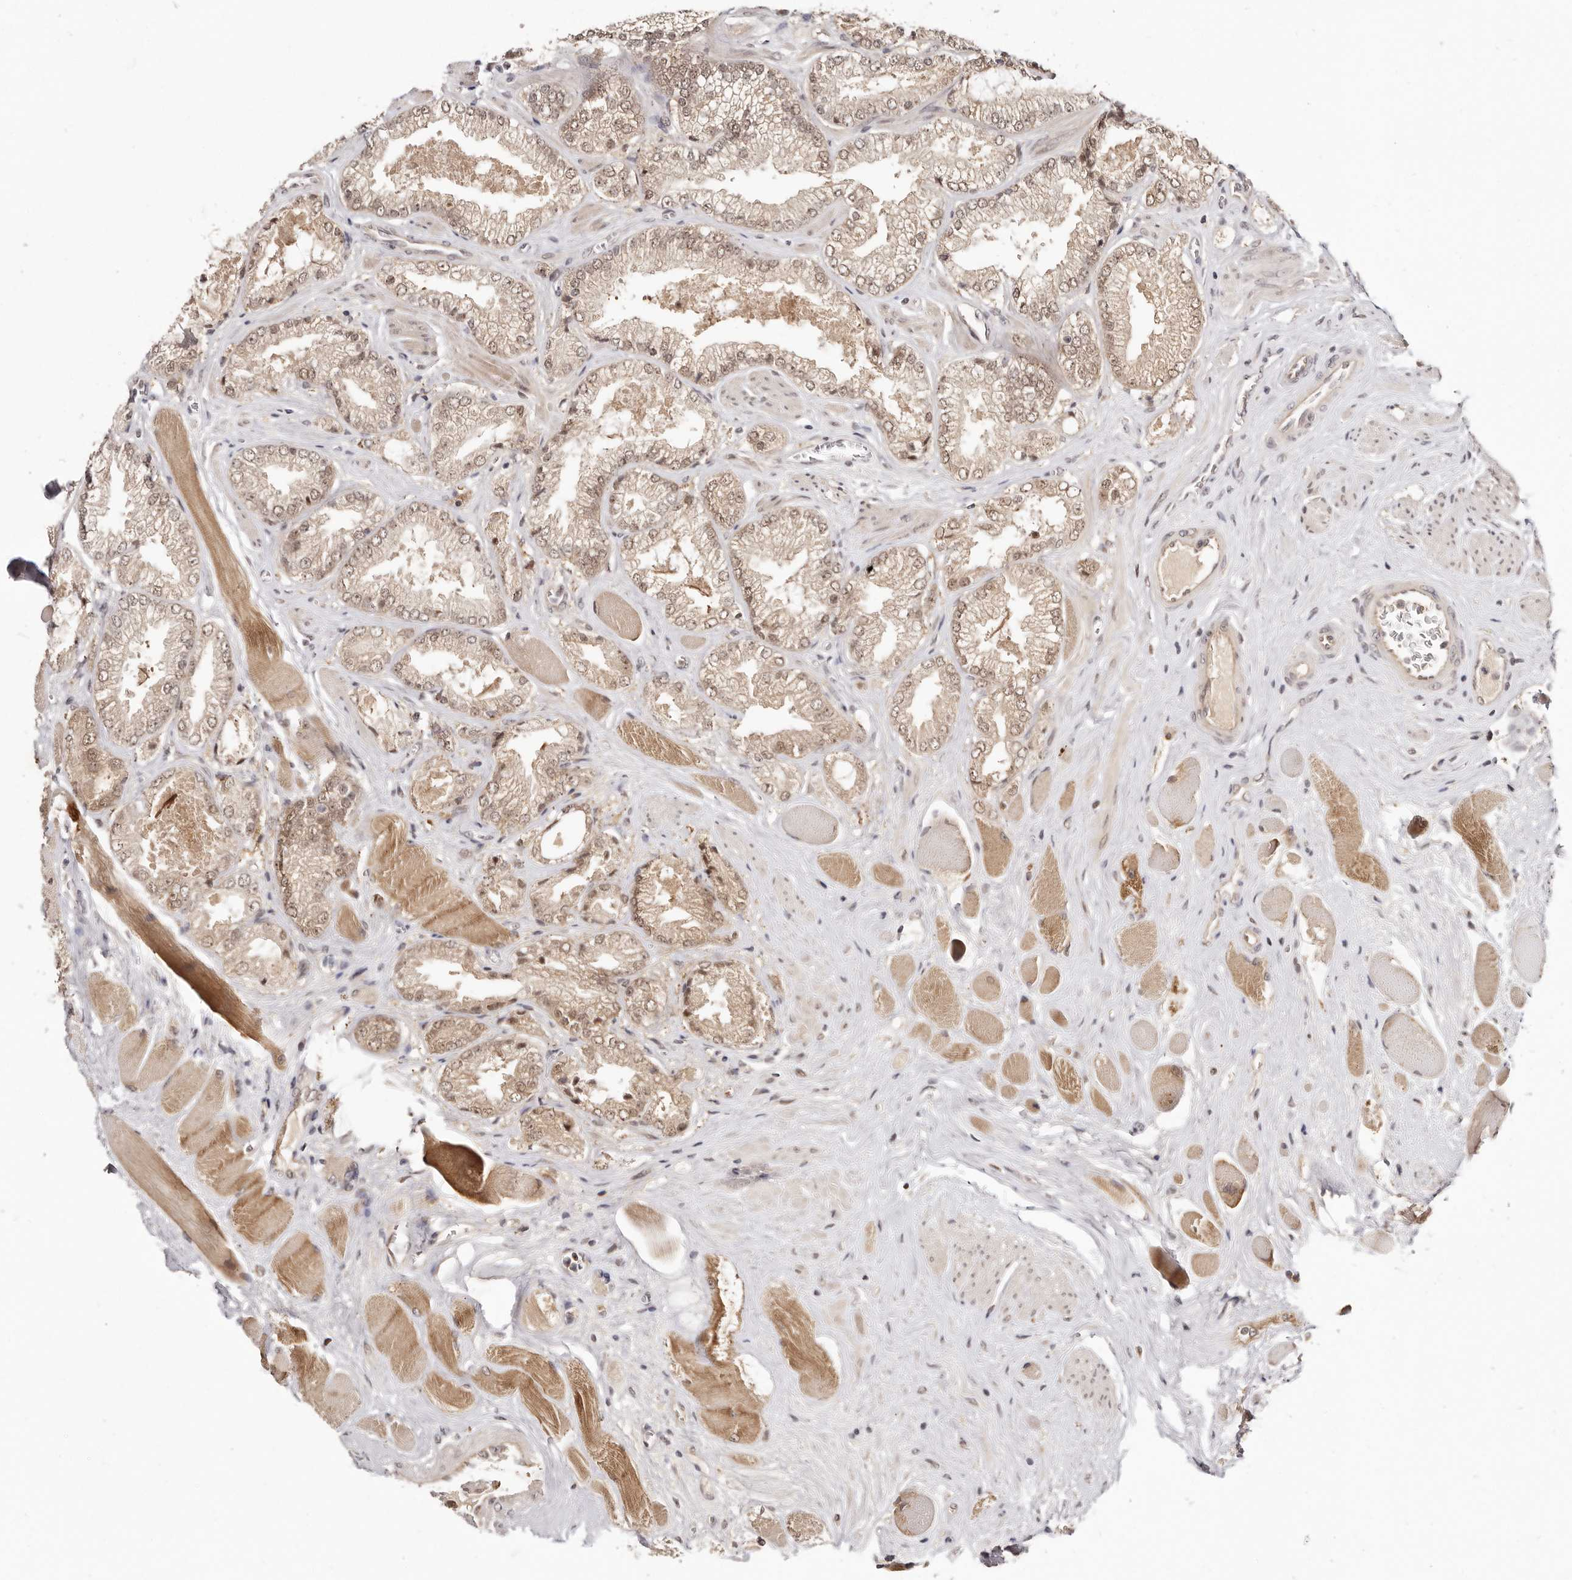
{"staining": {"intensity": "weak", "quantity": ">75%", "location": "cytoplasmic/membranous,nuclear"}, "tissue": "prostate cancer", "cell_type": "Tumor cells", "image_type": "cancer", "snomed": [{"axis": "morphology", "description": "Adenocarcinoma, High grade"}, {"axis": "topography", "description": "Prostate"}], "caption": "Immunohistochemical staining of adenocarcinoma (high-grade) (prostate) reveals low levels of weak cytoplasmic/membranous and nuclear positivity in approximately >75% of tumor cells.", "gene": "MED8", "patient": {"sex": "male", "age": 58}}